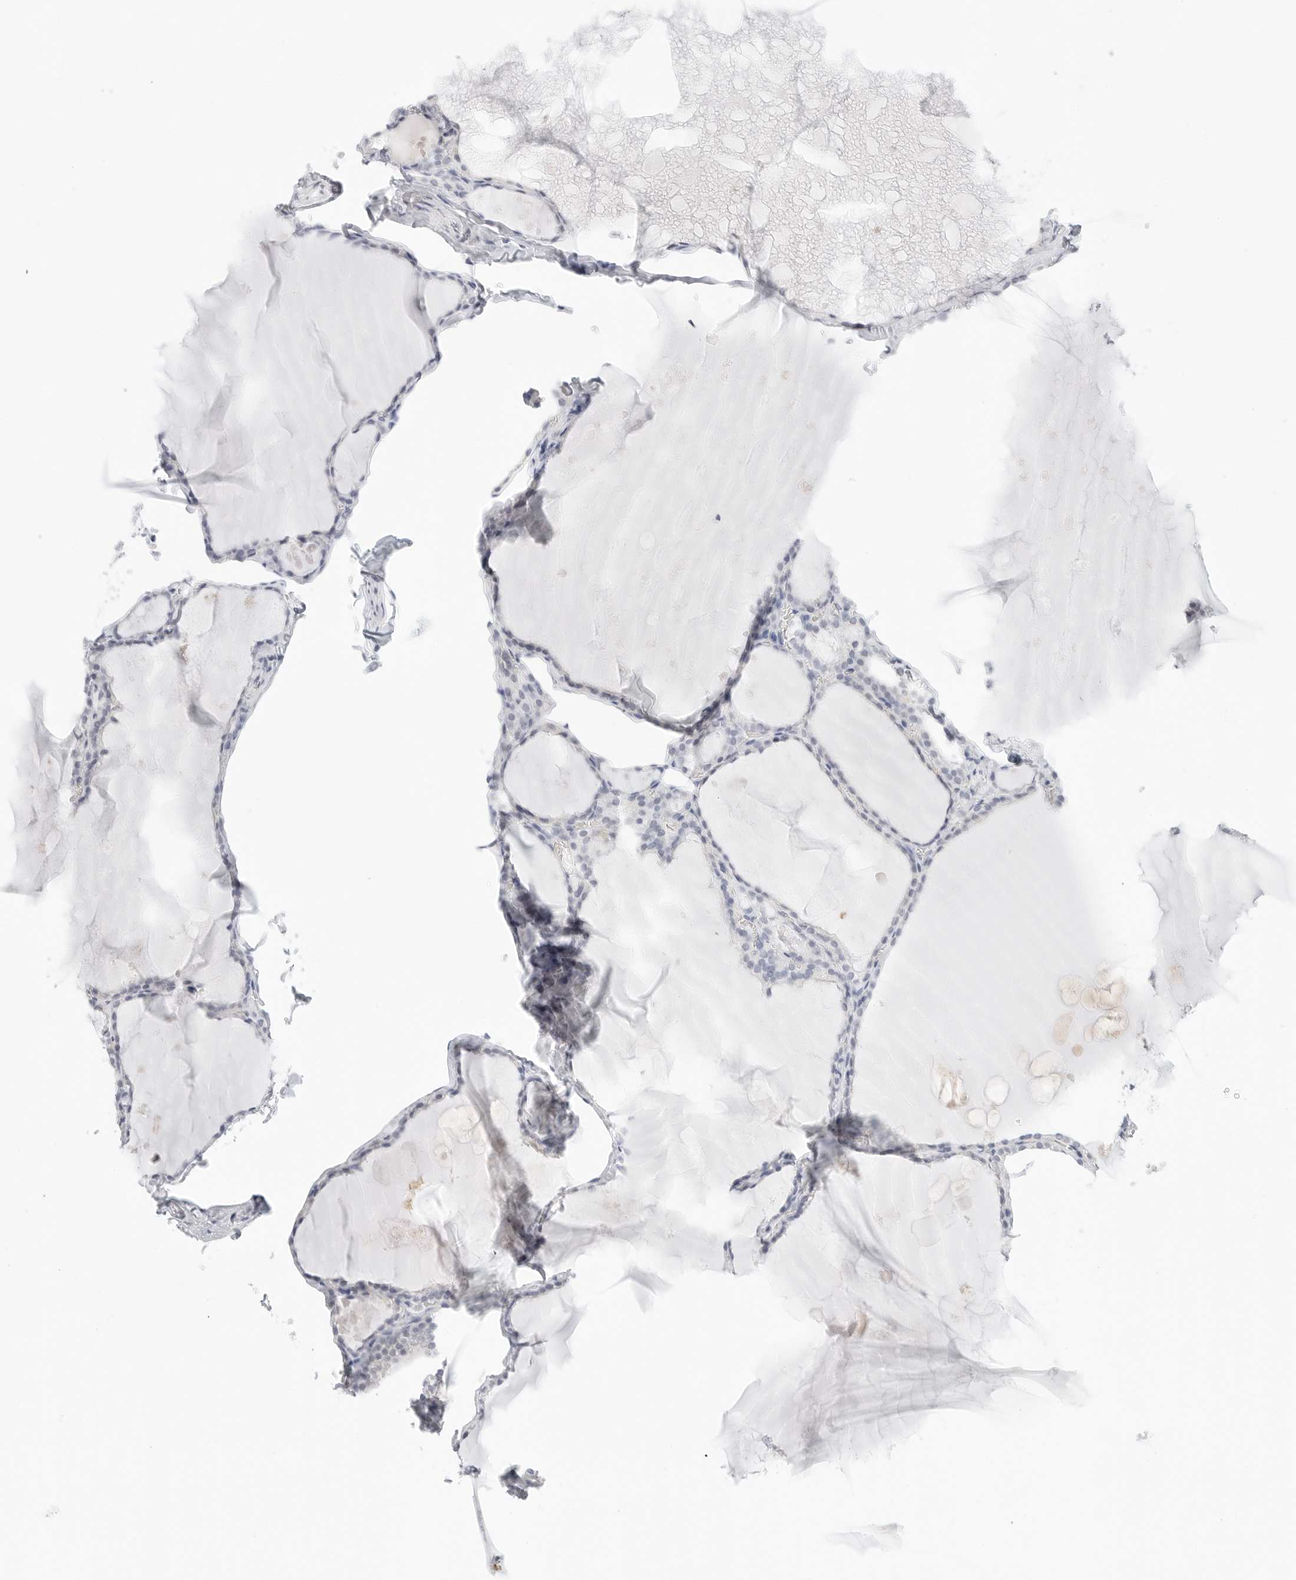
{"staining": {"intensity": "negative", "quantity": "none", "location": "none"}, "tissue": "thyroid gland", "cell_type": "Glandular cells", "image_type": "normal", "snomed": [{"axis": "morphology", "description": "Normal tissue, NOS"}, {"axis": "topography", "description": "Thyroid gland"}], "caption": "DAB (3,3'-diaminobenzidine) immunohistochemical staining of normal thyroid gland demonstrates no significant expression in glandular cells.", "gene": "HMGCS2", "patient": {"sex": "male", "age": 56}}